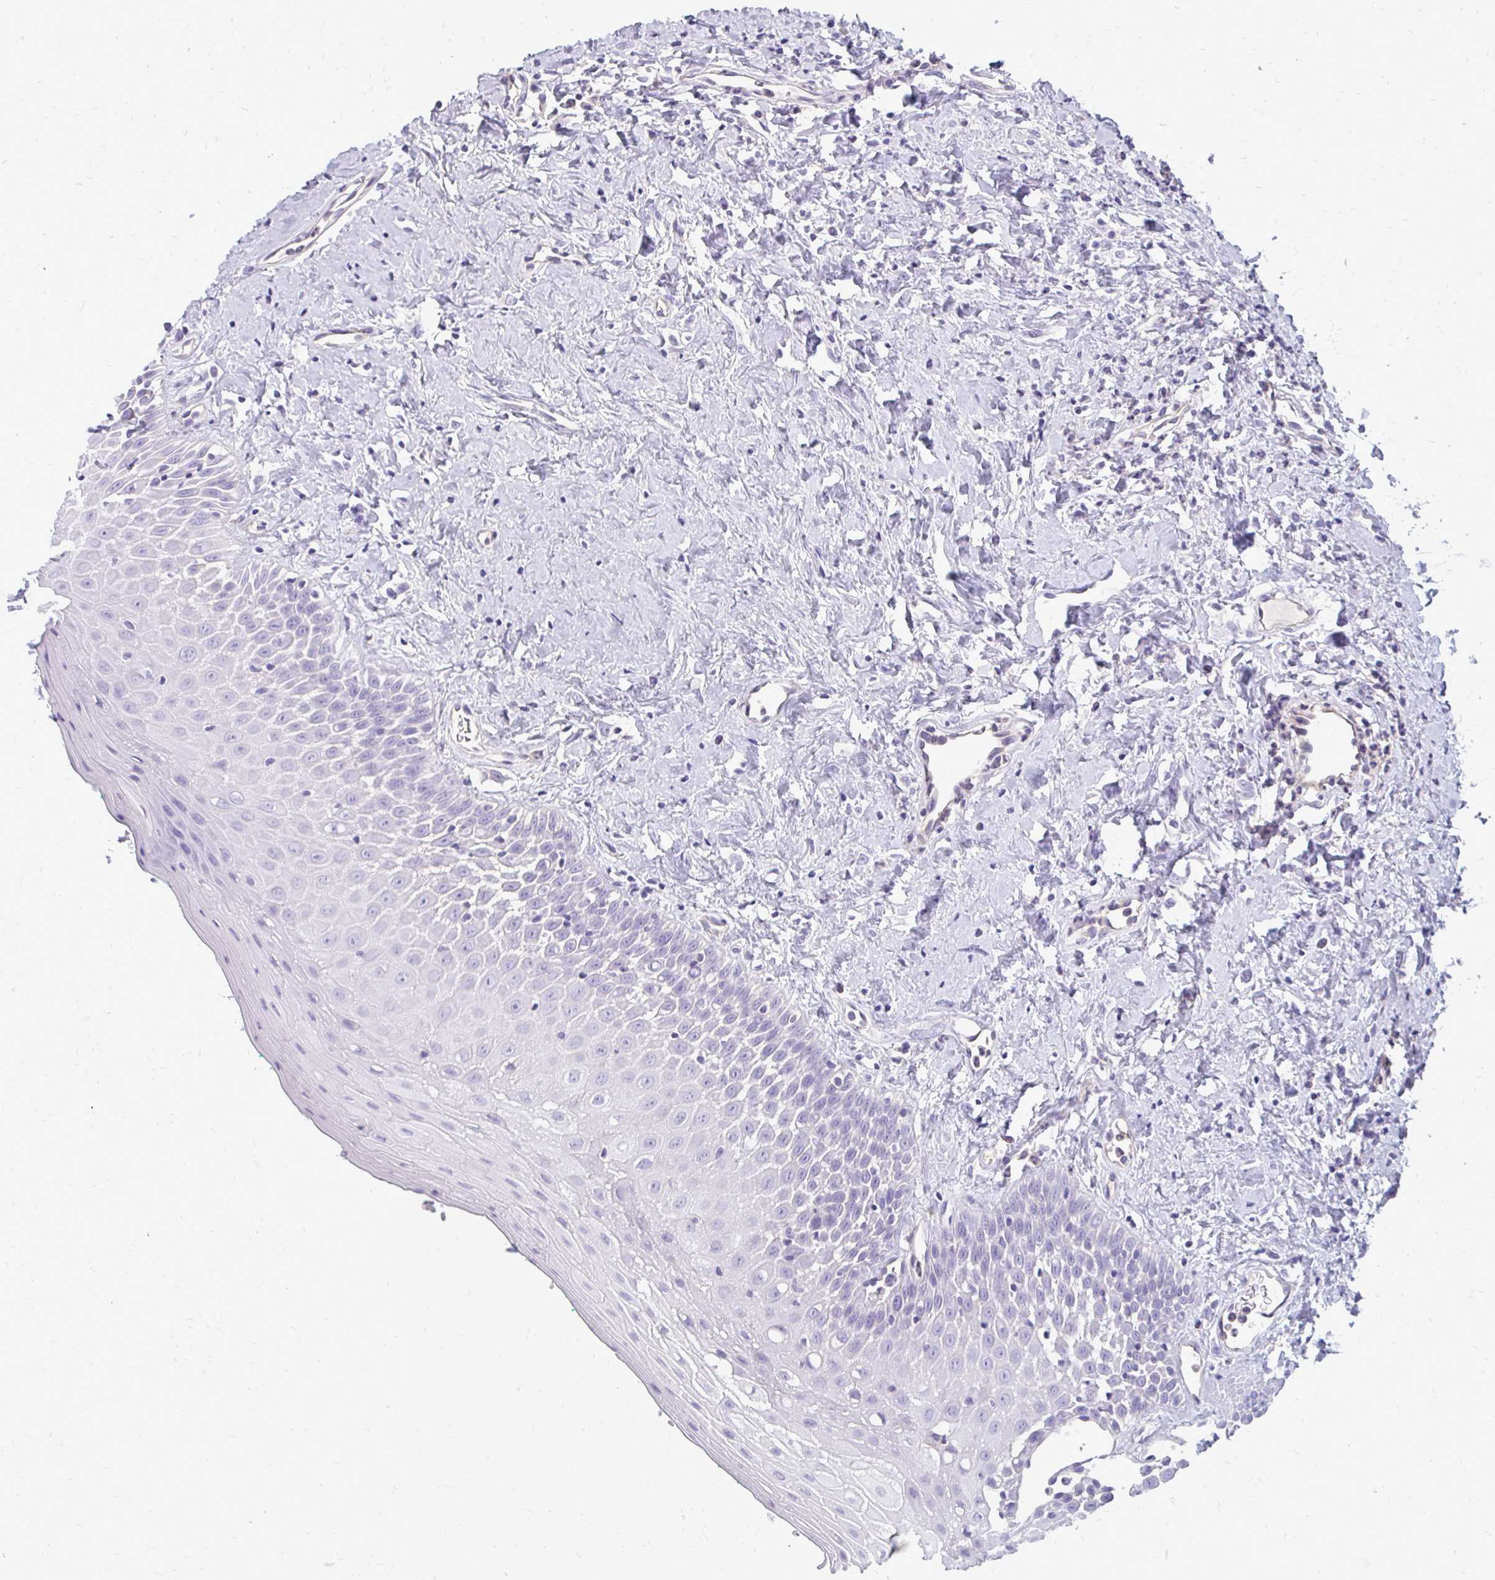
{"staining": {"intensity": "negative", "quantity": "none", "location": "none"}, "tissue": "oral mucosa", "cell_type": "Squamous epithelial cells", "image_type": "normal", "snomed": [{"axis": "morphology", "description": "Normal tissue, NOS"}, {"axis": "topography", "description": "Oral tissue"}], "caption": "IHC histopathology image of benign oral mucosa: human oral mucosa stained with DAB shows no significant protein expression in squamous epithelial cells. (DAB immunohistochemistry (IHC) visualized using brightfield microscopy, high magnification).", "gene": "FABP3", "patient": {"sex": "female", "age": 70}}